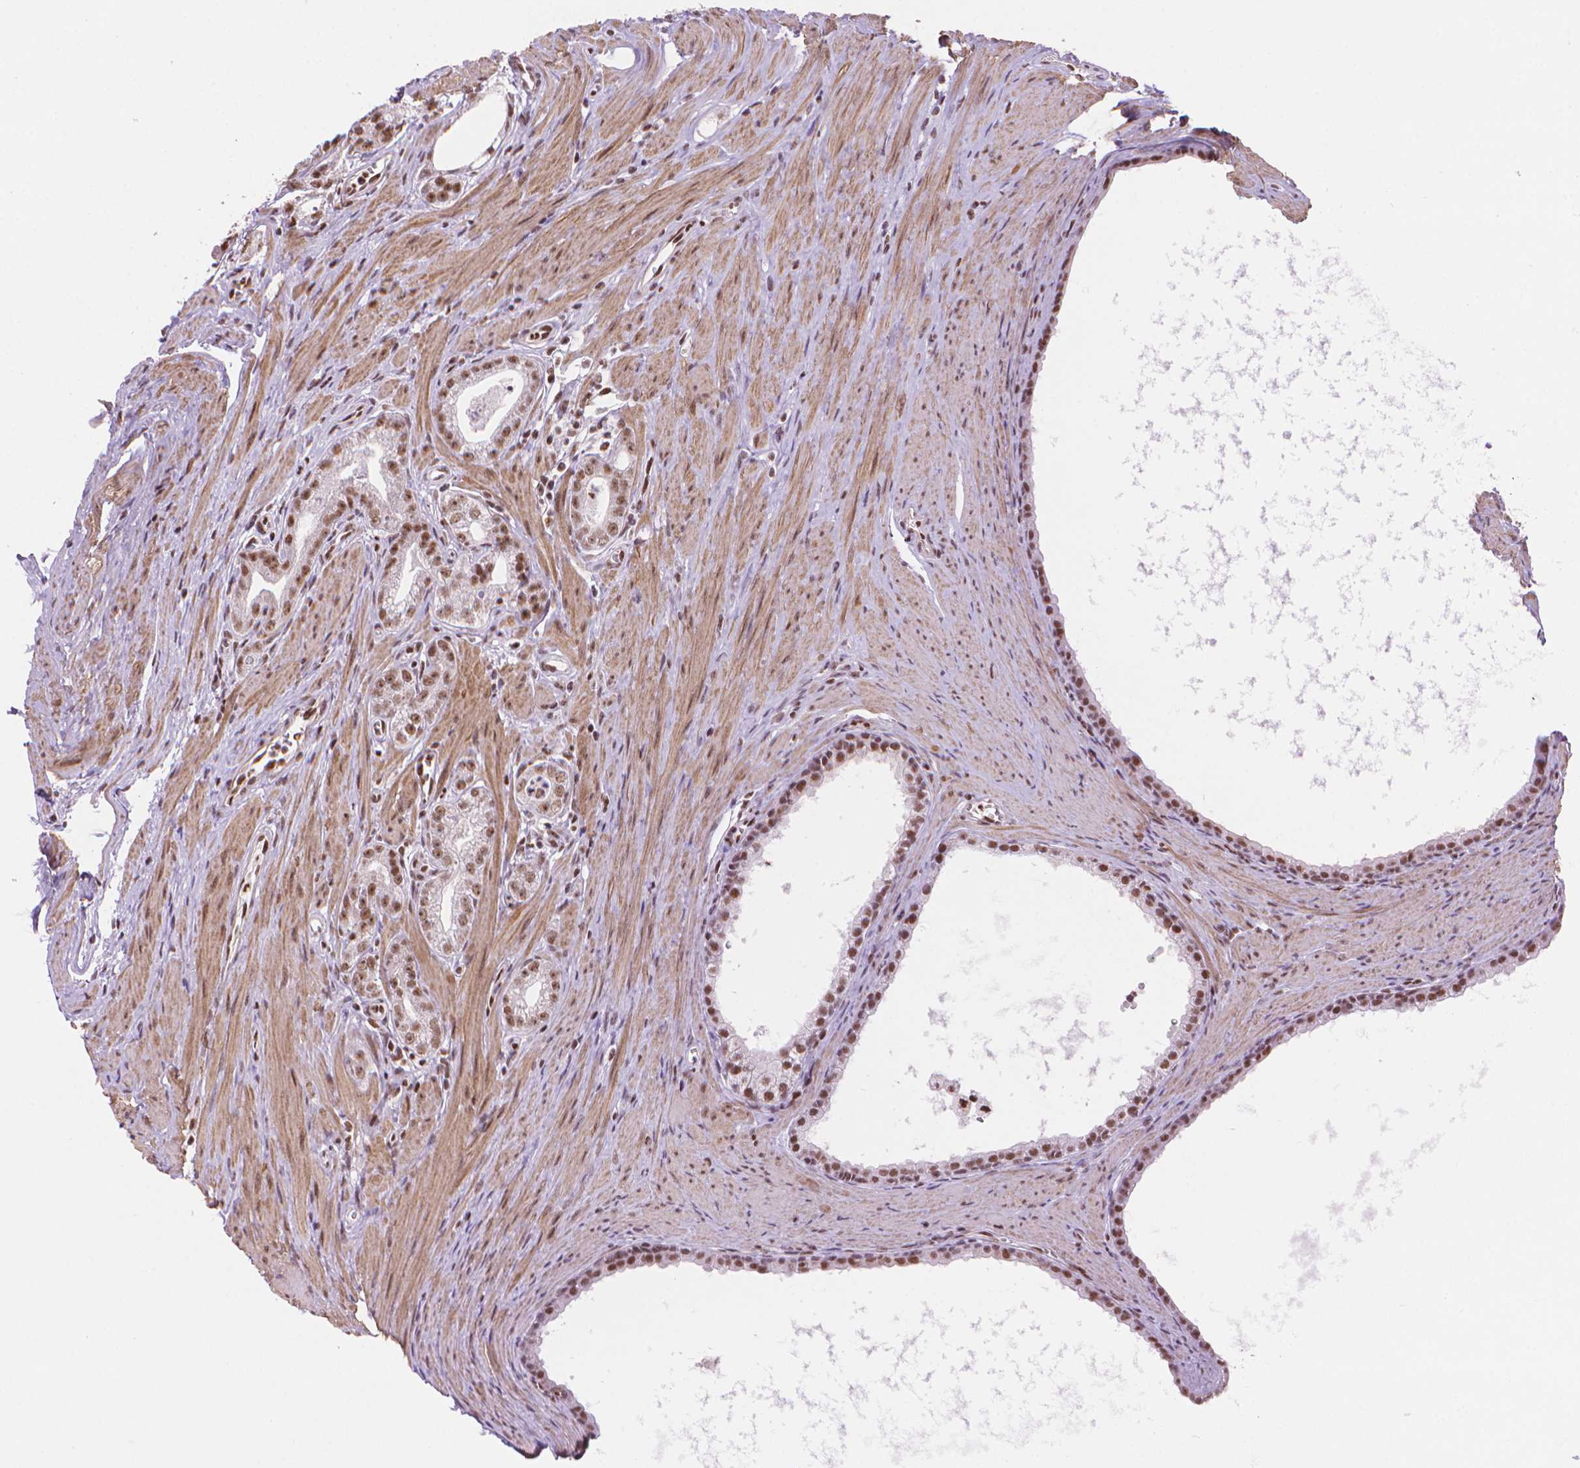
{"staining": {"intensity": "moderate", "quantity": ">75%", "location": "nuclear"}, "tissue": "prostate cancer", "cell_type": "Tumor cells", "image_type": "cancer", "snomed": [{"axis": "morphology", "description": "Adenocarcinoma, NOS"}, {"axis": "topography", "description": "Prostate"}], "caption": "Moderate nuclear positivity is seen in about >75% of tumor cells in prostate adenocarcinoma.", "gene": "UBN1", "patient": {"sex": "male", "age": 71}}